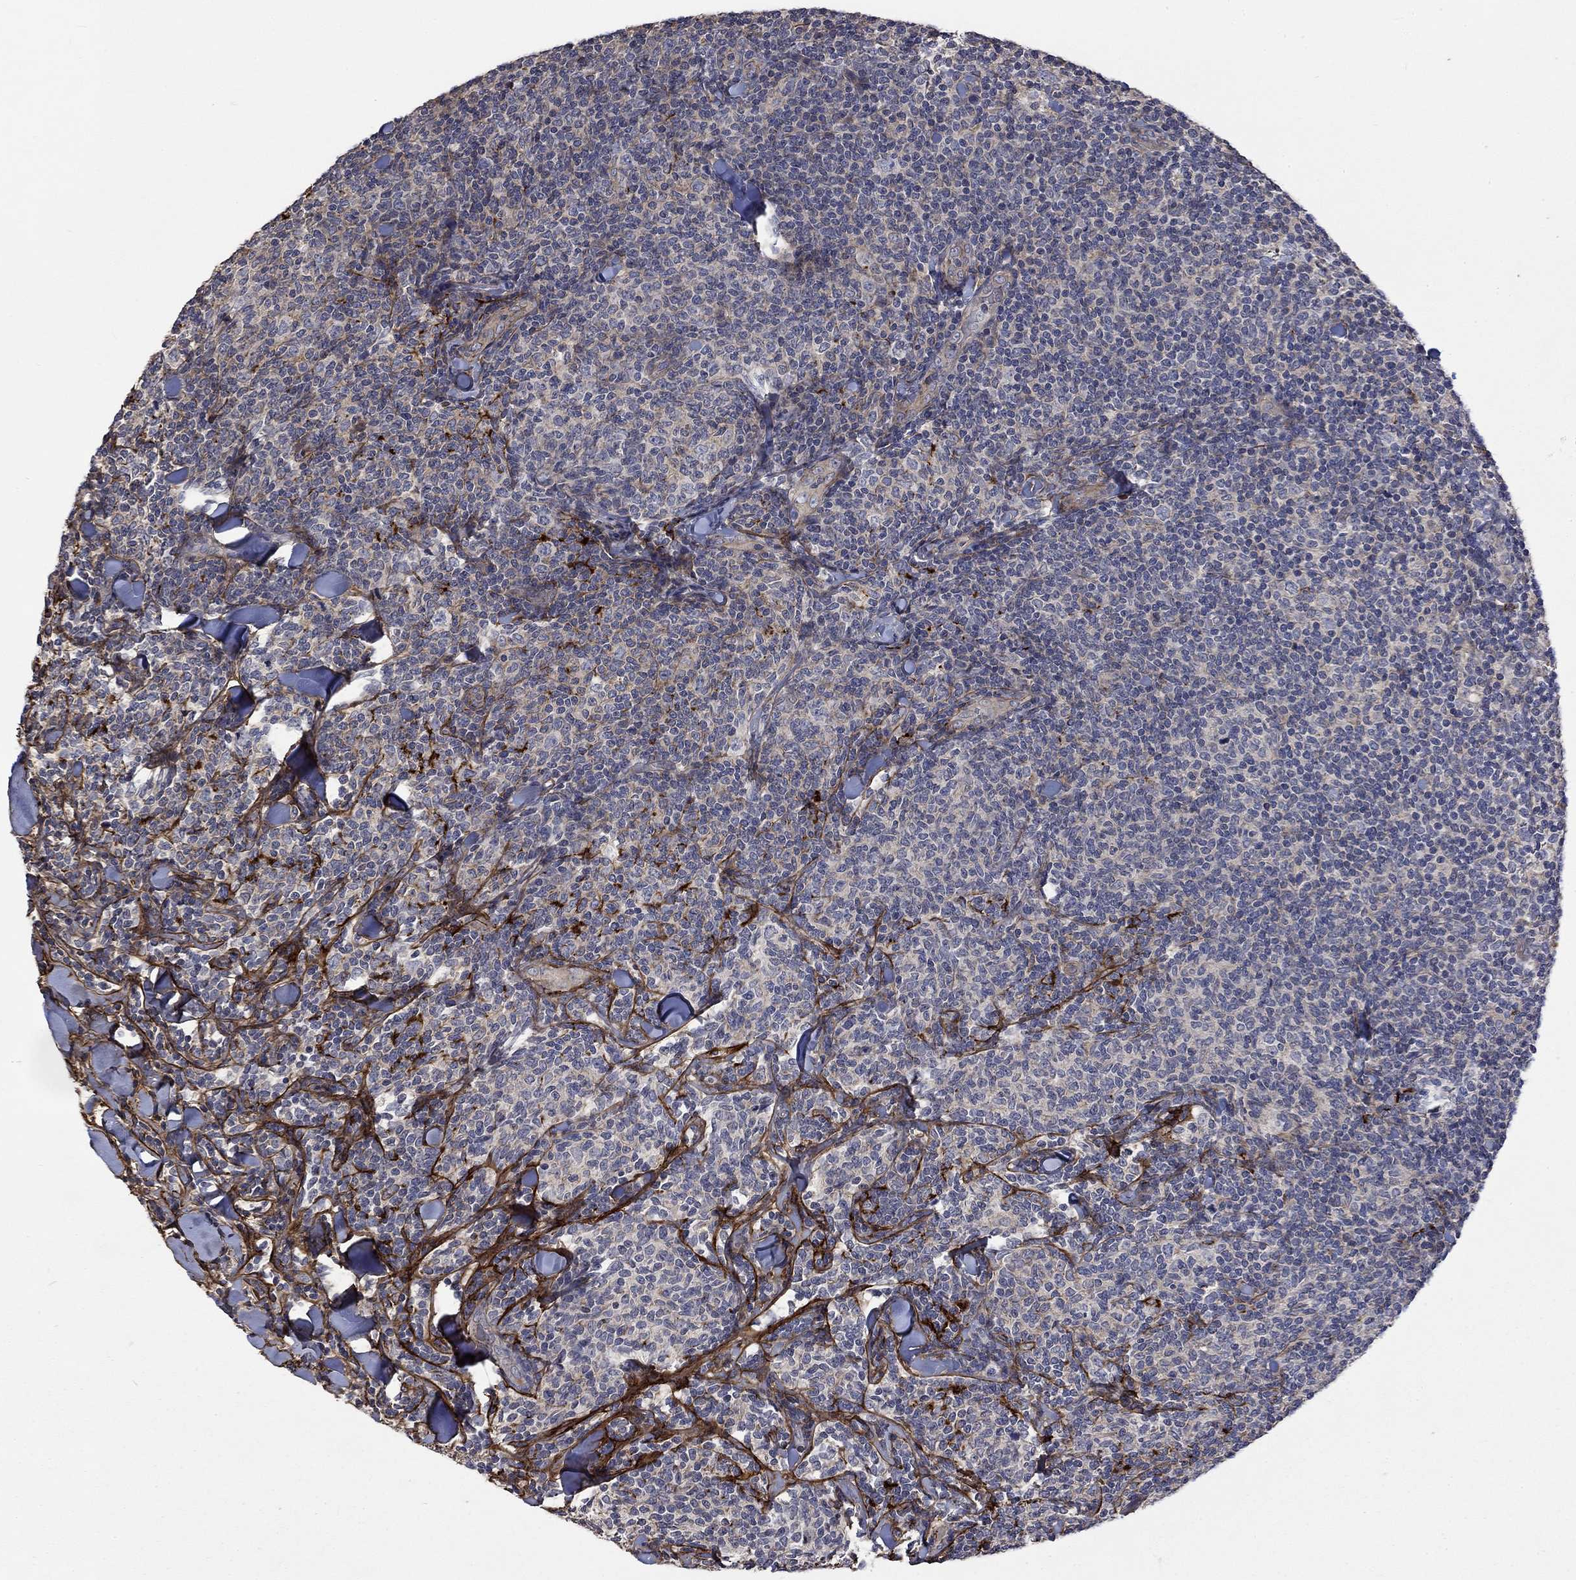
{"staining": {"intensity": "negative", "quantity": "none", "location": "none"}, "tissue": "lymphoma", "cell_type": "Tumor cells", "image_type": "cancer", "snomed": [{"axis": "morphology", "description": "Malignant lymphoma, non-Hodgkin's type, Low grade"}, {"axis": "topography", "description": "Lymph node"}], "caption": "Immunohistochemistry micrograph of neoplastic tissue: human lymphoma stained with DAB (3,3'-diaminobenzidine) demonstrates no significant protein expression in tumor cells. (Stains: DAB (3,3'-diaminobenzidine) immunohistochemistry (IHC) with hematoxylin counter stain, Microscopy: brightfield microscopy at high magnification).", "gene": "VCAN", "patient": {"sex": "female", "age": 56}}